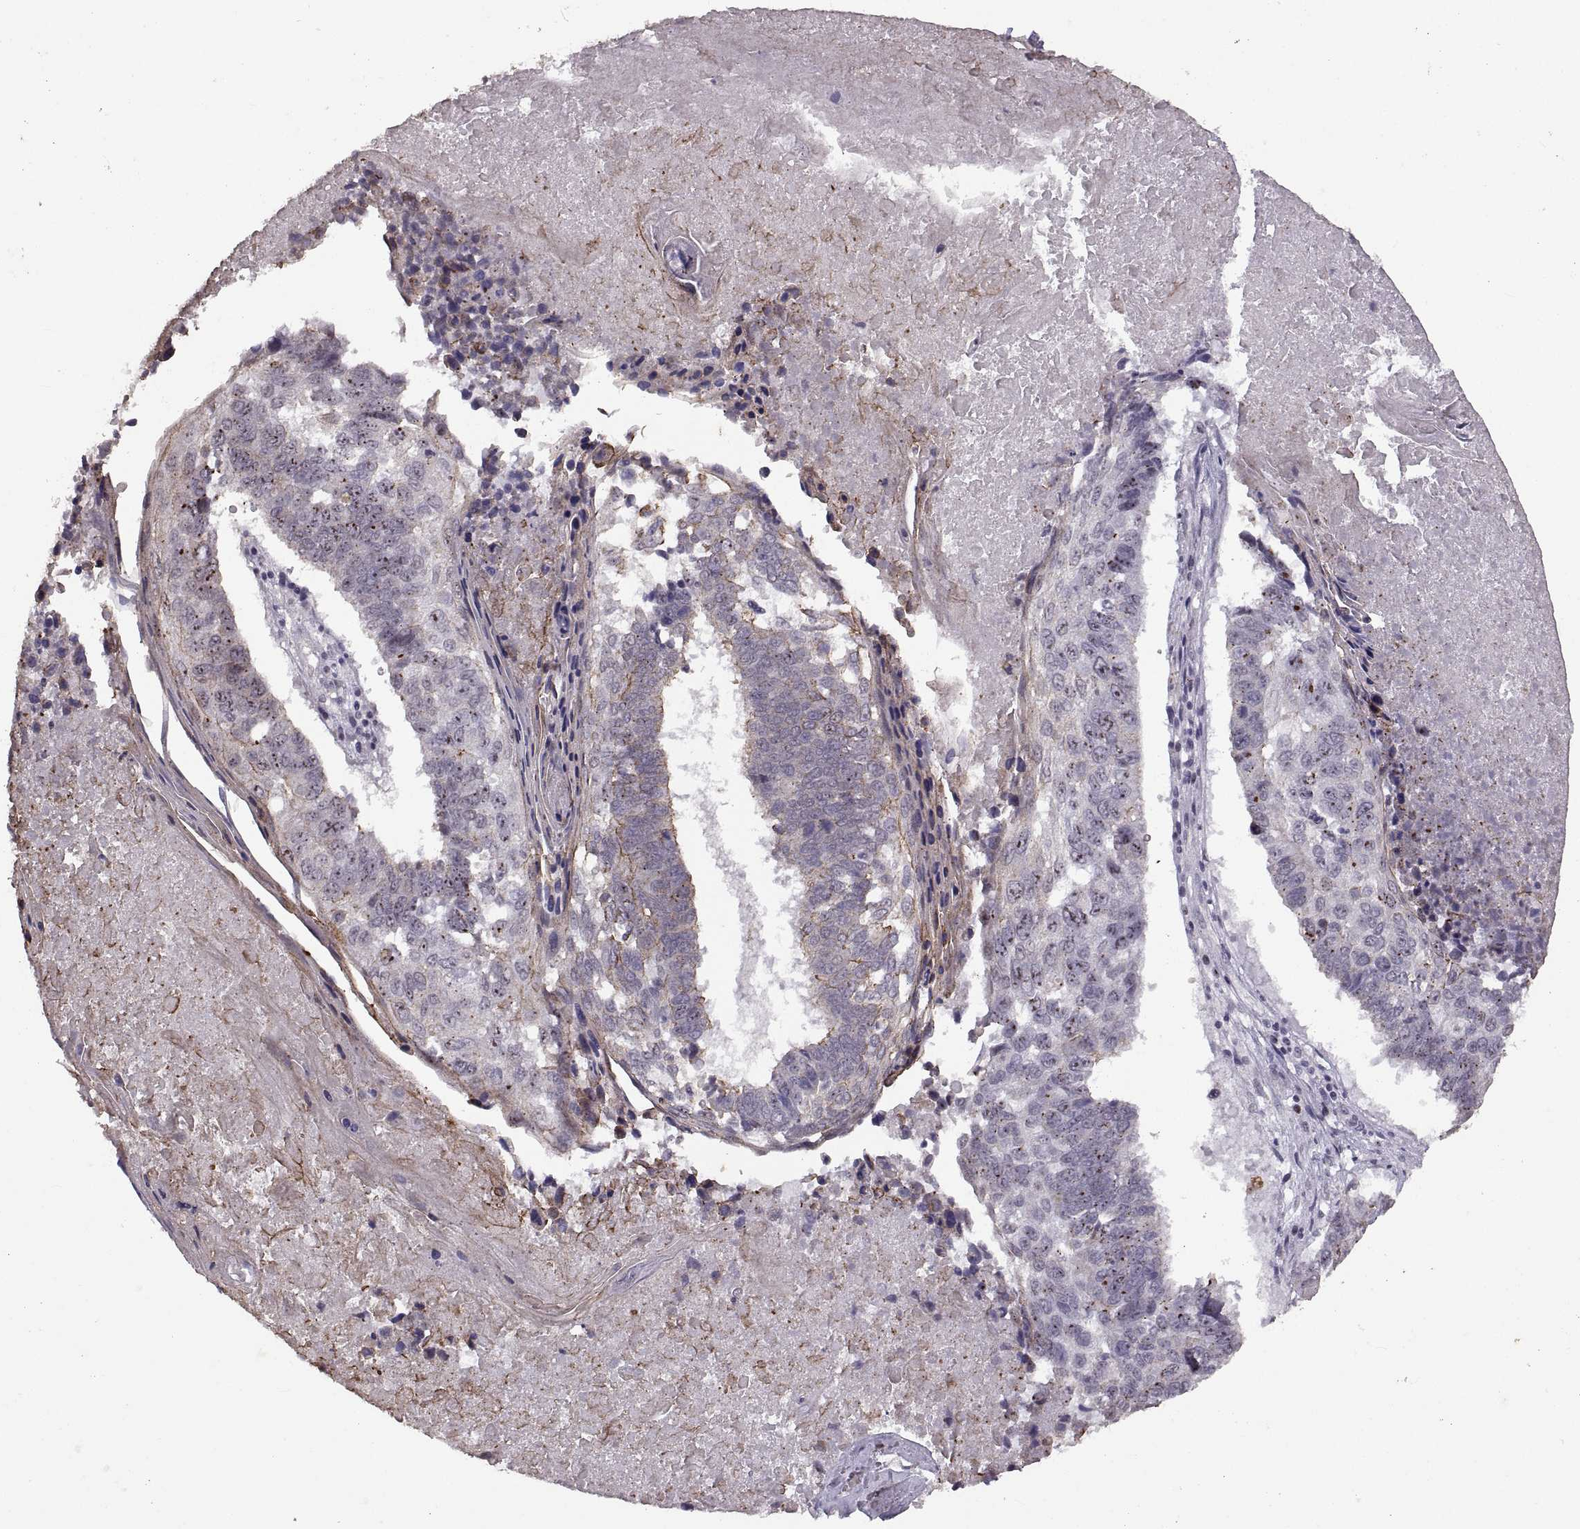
{"staining": {"intensity": "negative", "quantity": "none", "location": "none"}, "tissue": "lung cancer", "cell_type": "Tumor cells", "image_type": "cancer", "snomed": [{"axis": "morphology", "description": "Squamous cell carcinoma, NOS"}, {"axis": "topography", "description": "Lung"}], "caption": "Lung cancer (squamous cell carcinoma) was stained to show a protein in brown. There is no significant staining in tumor cells. (DAB (3,3'-diaminobenzidine) immunohistochemistry with hematoxylin counter stain).", "gene": "PALS1", "patient": {"sex": "male", "age": 73}}